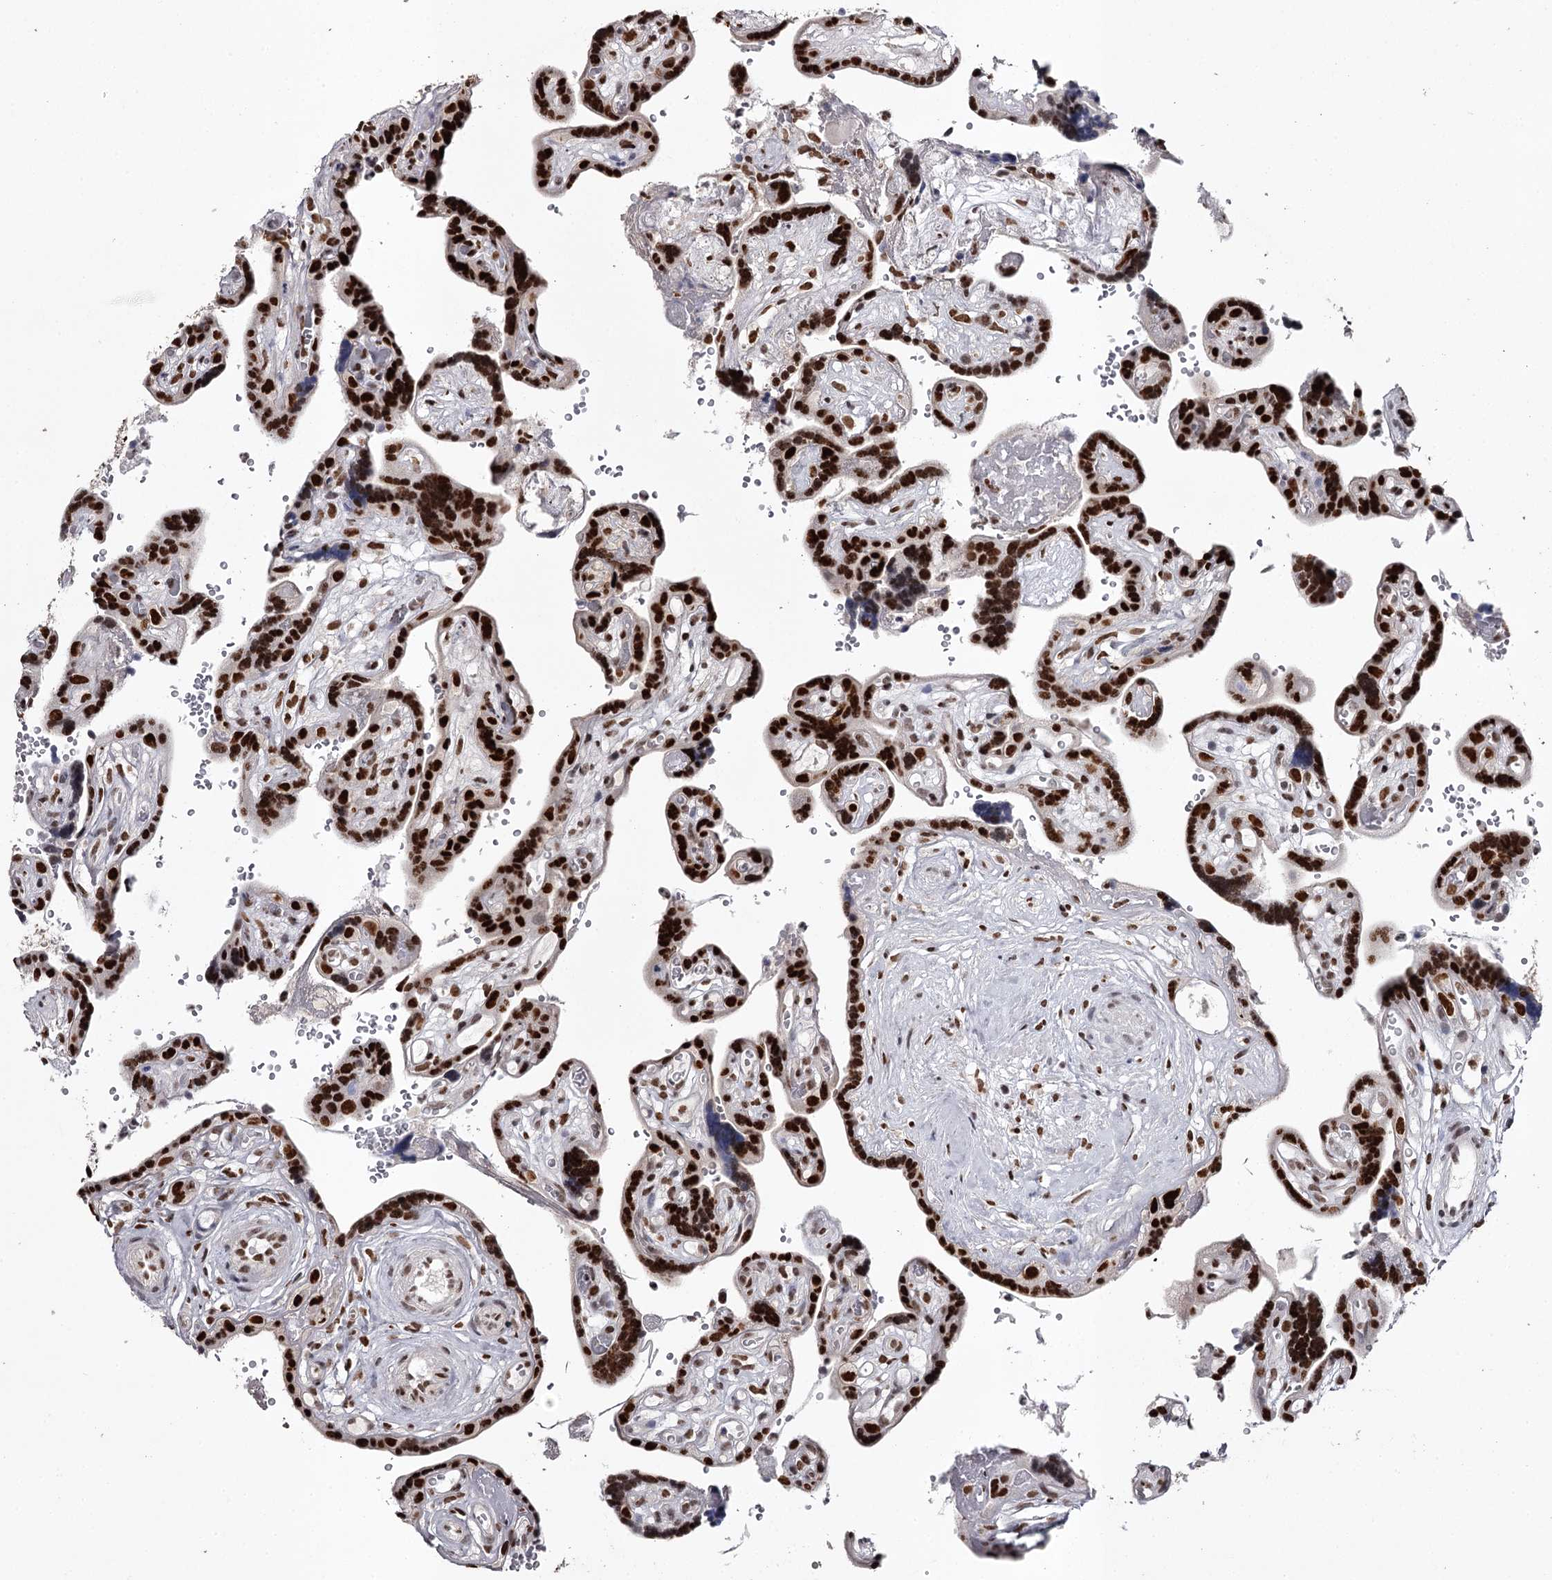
{"staining": {"intensity": "strong", "quantity": ">75%", "location": "nuclear"}, "tissue": "placenta", "cell_type": "Decidual cells", "image_type": "normal", "snomed": [{"axis": "morphology", "description": "Normal tissue, NOS"}, {"axis": "topography", "description": "Placenta"}], "caption": "A high amount of strong nuclear expression is present in about >75% of decidual cells in normal placenta.", "gene": "PSPC1", "patient": {"sex": "female", "age": 30}}